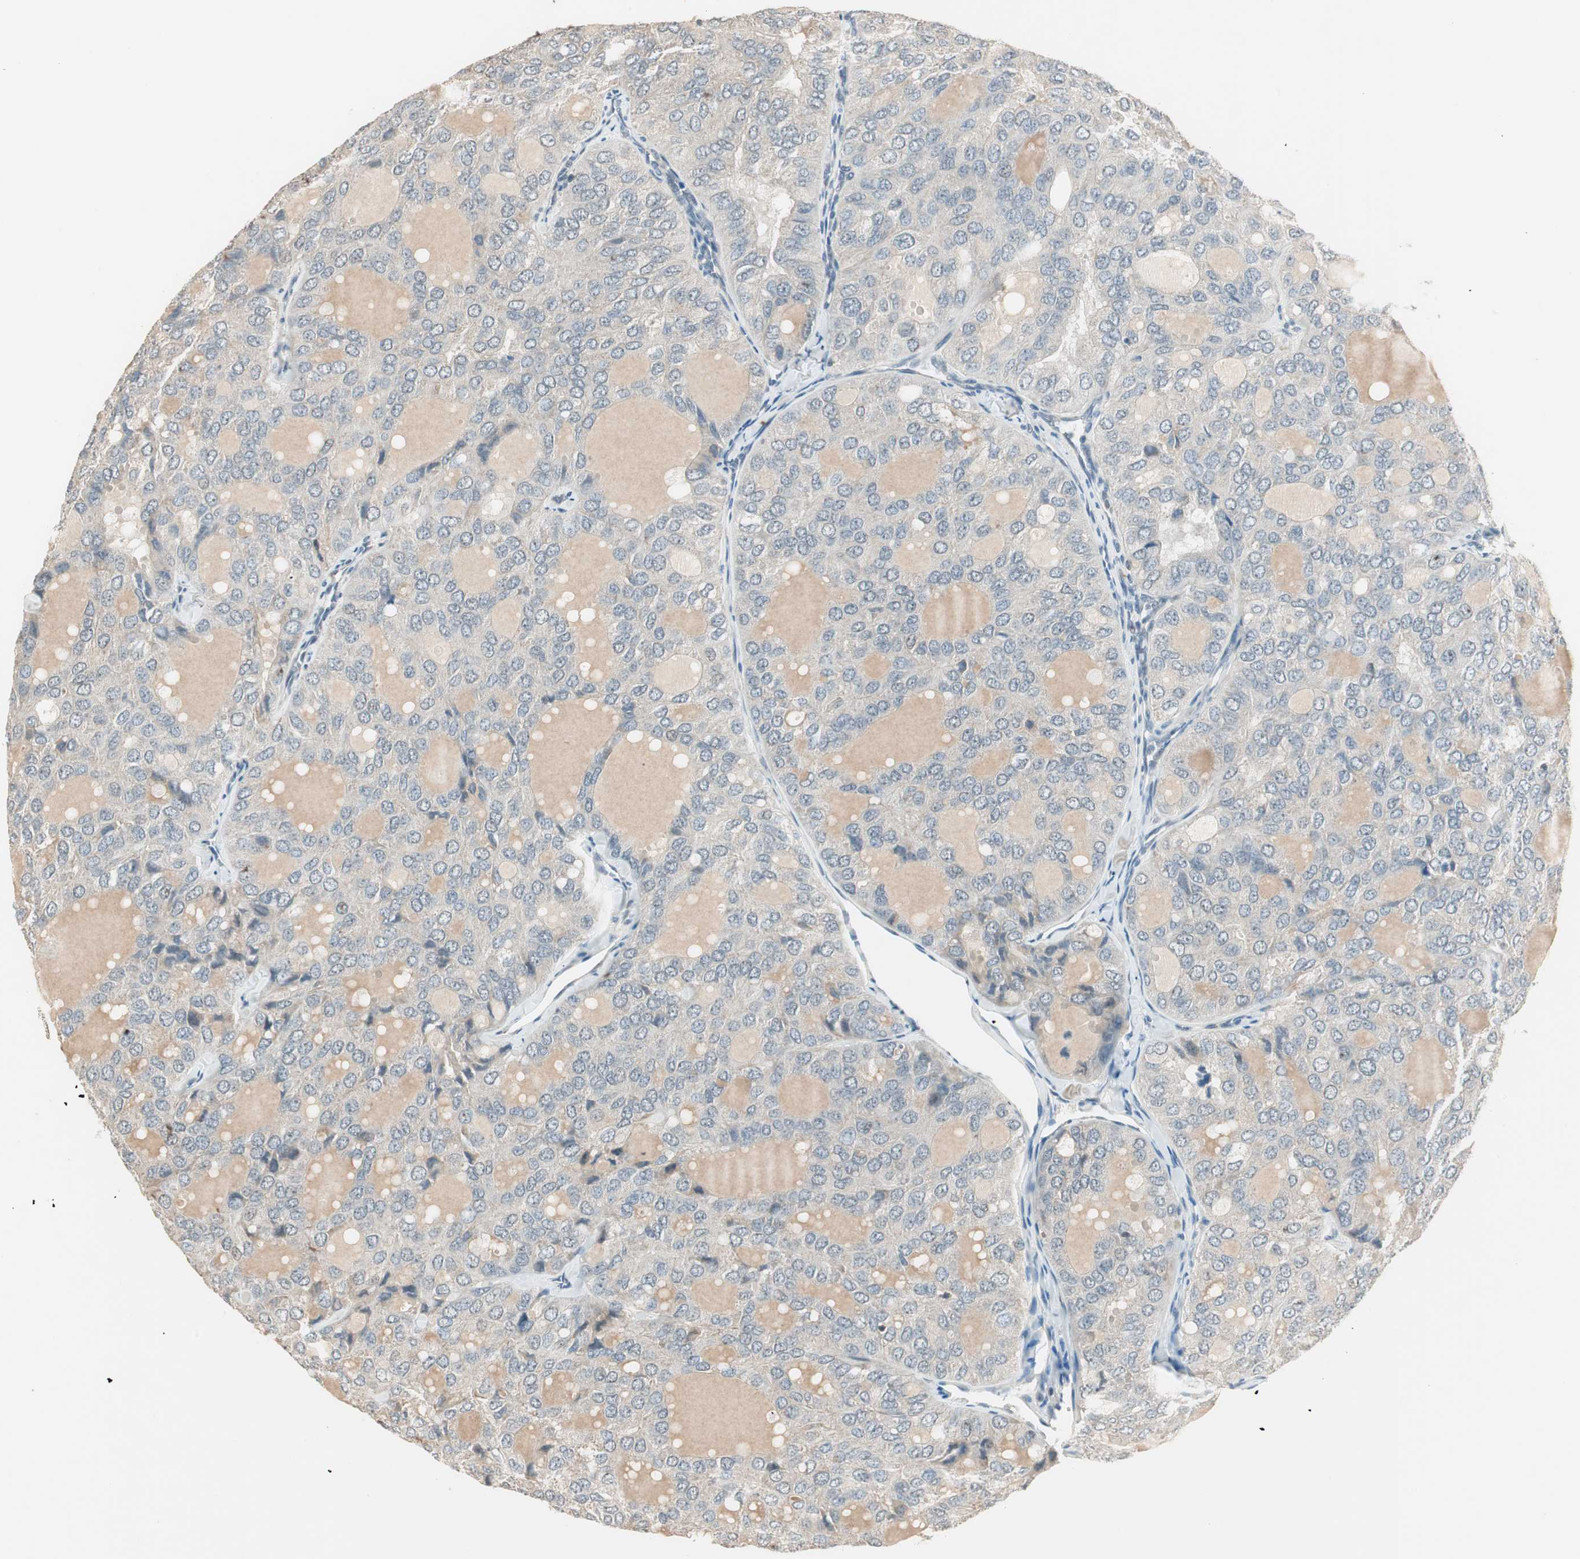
{"staining": {"intensity": "negative", "quantity": "none", "location": "none"}, "tissue": "thyroid cancer", "cell_type": "Tumor cells", "image_type": "cancer", "snomed": [{"axis": "morphology", "description": "Follicular adenoma carcinoma, NOS"}, {"axis": "topography", "description": "Thyroid gland"}], "caption": "Tumor cells are negative for protein expression in human thyroid follicular adenoma carcinoma.", "gene": "TRIM21", "patient": {"sex": "male", "age": 75}}